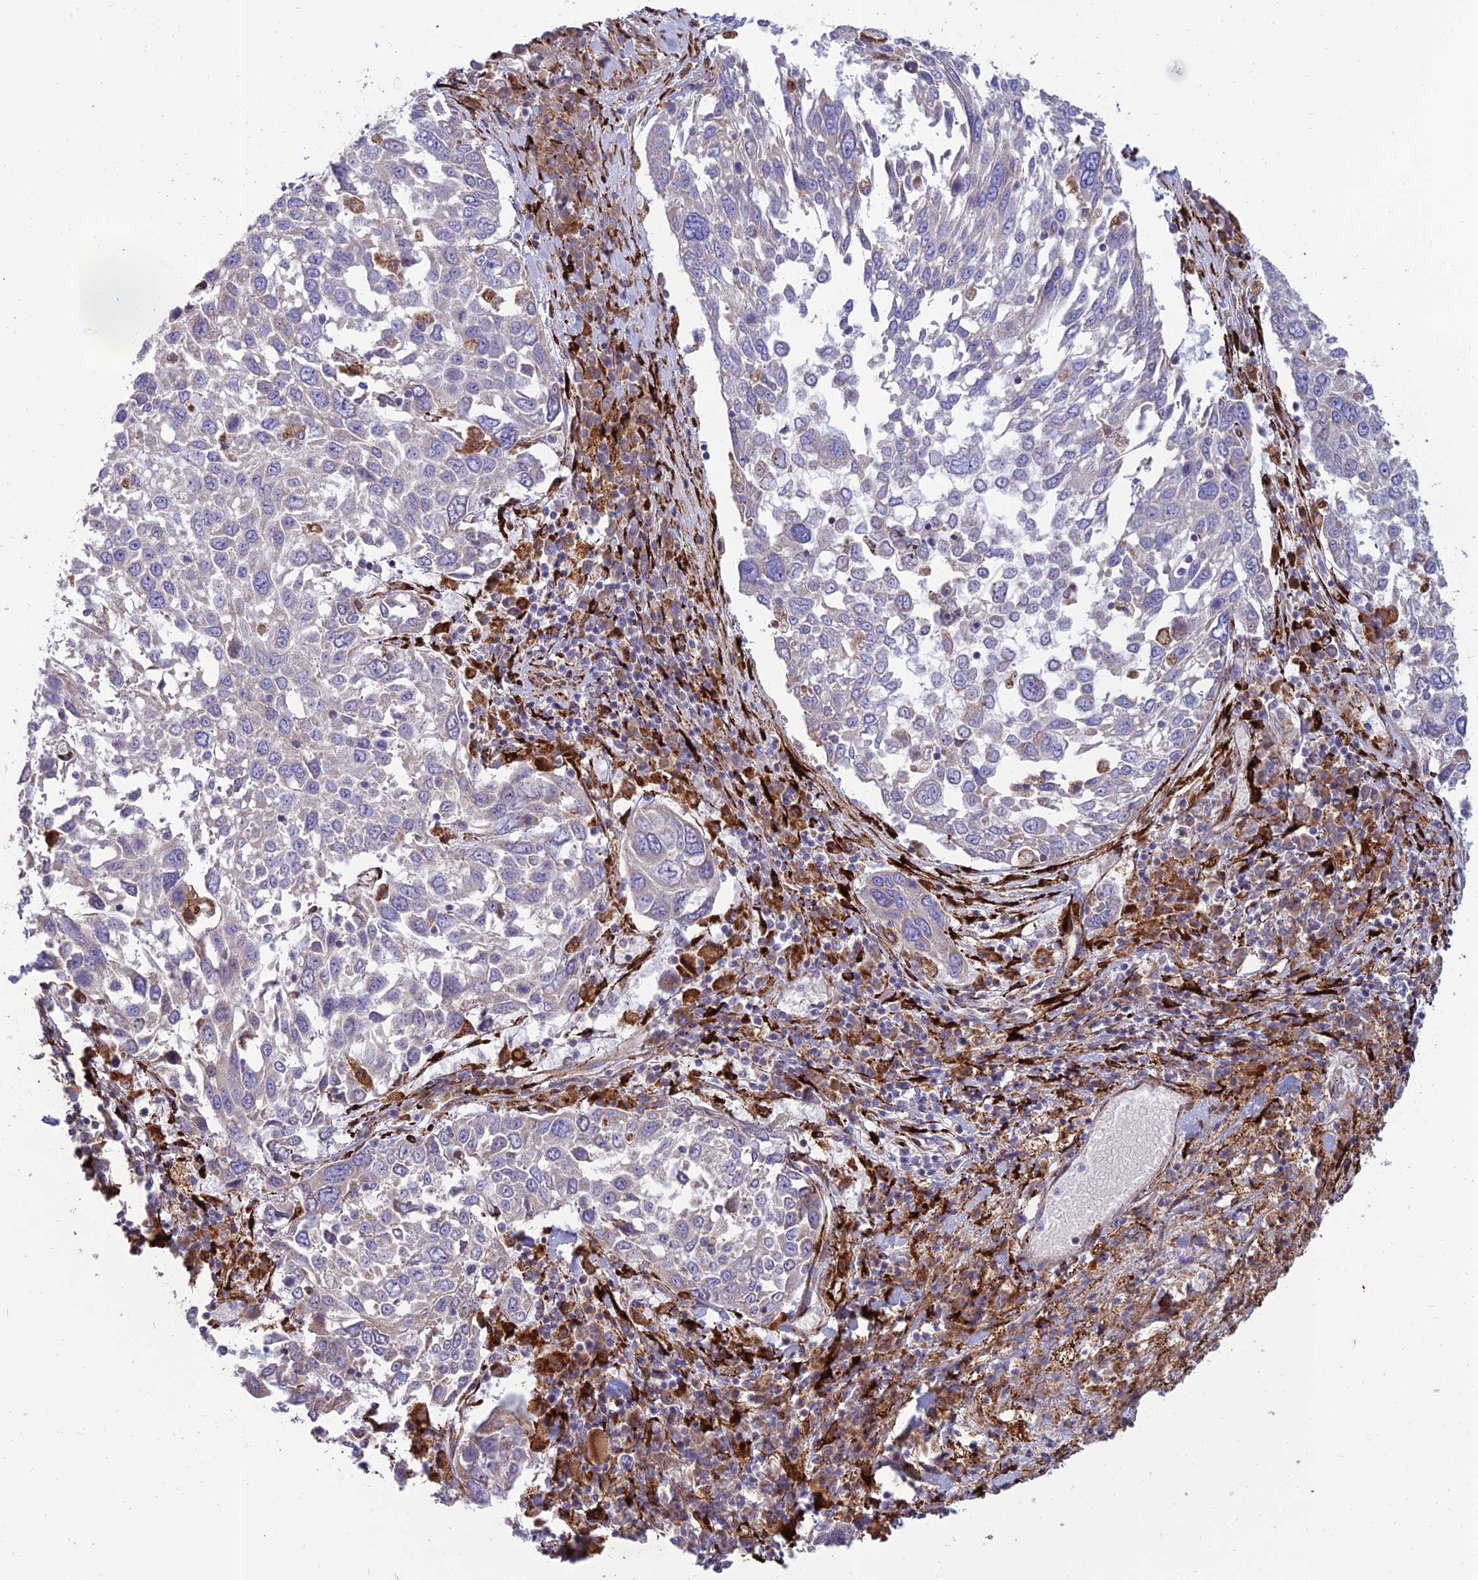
{"staining": {"intensity": "negative", "quantity": "none", "location": "none"}, "tissue": "lung cancer", "cell_type": "Tumor cells", "image_type": "cancer", "snomed": [{"axis": "morphology", "description": "Squamous cell carcinoma, NOS"}, {"axis": "topography", "description": "Lung"}], "caption": "Tumor cells are negative for protein expression in human squamous cell carcinoma (lung). (Brightfield microscopy of DAB IHC at high magnification).", "gene": "RCN3", "patient": {"sex": "male", "age": 65}}